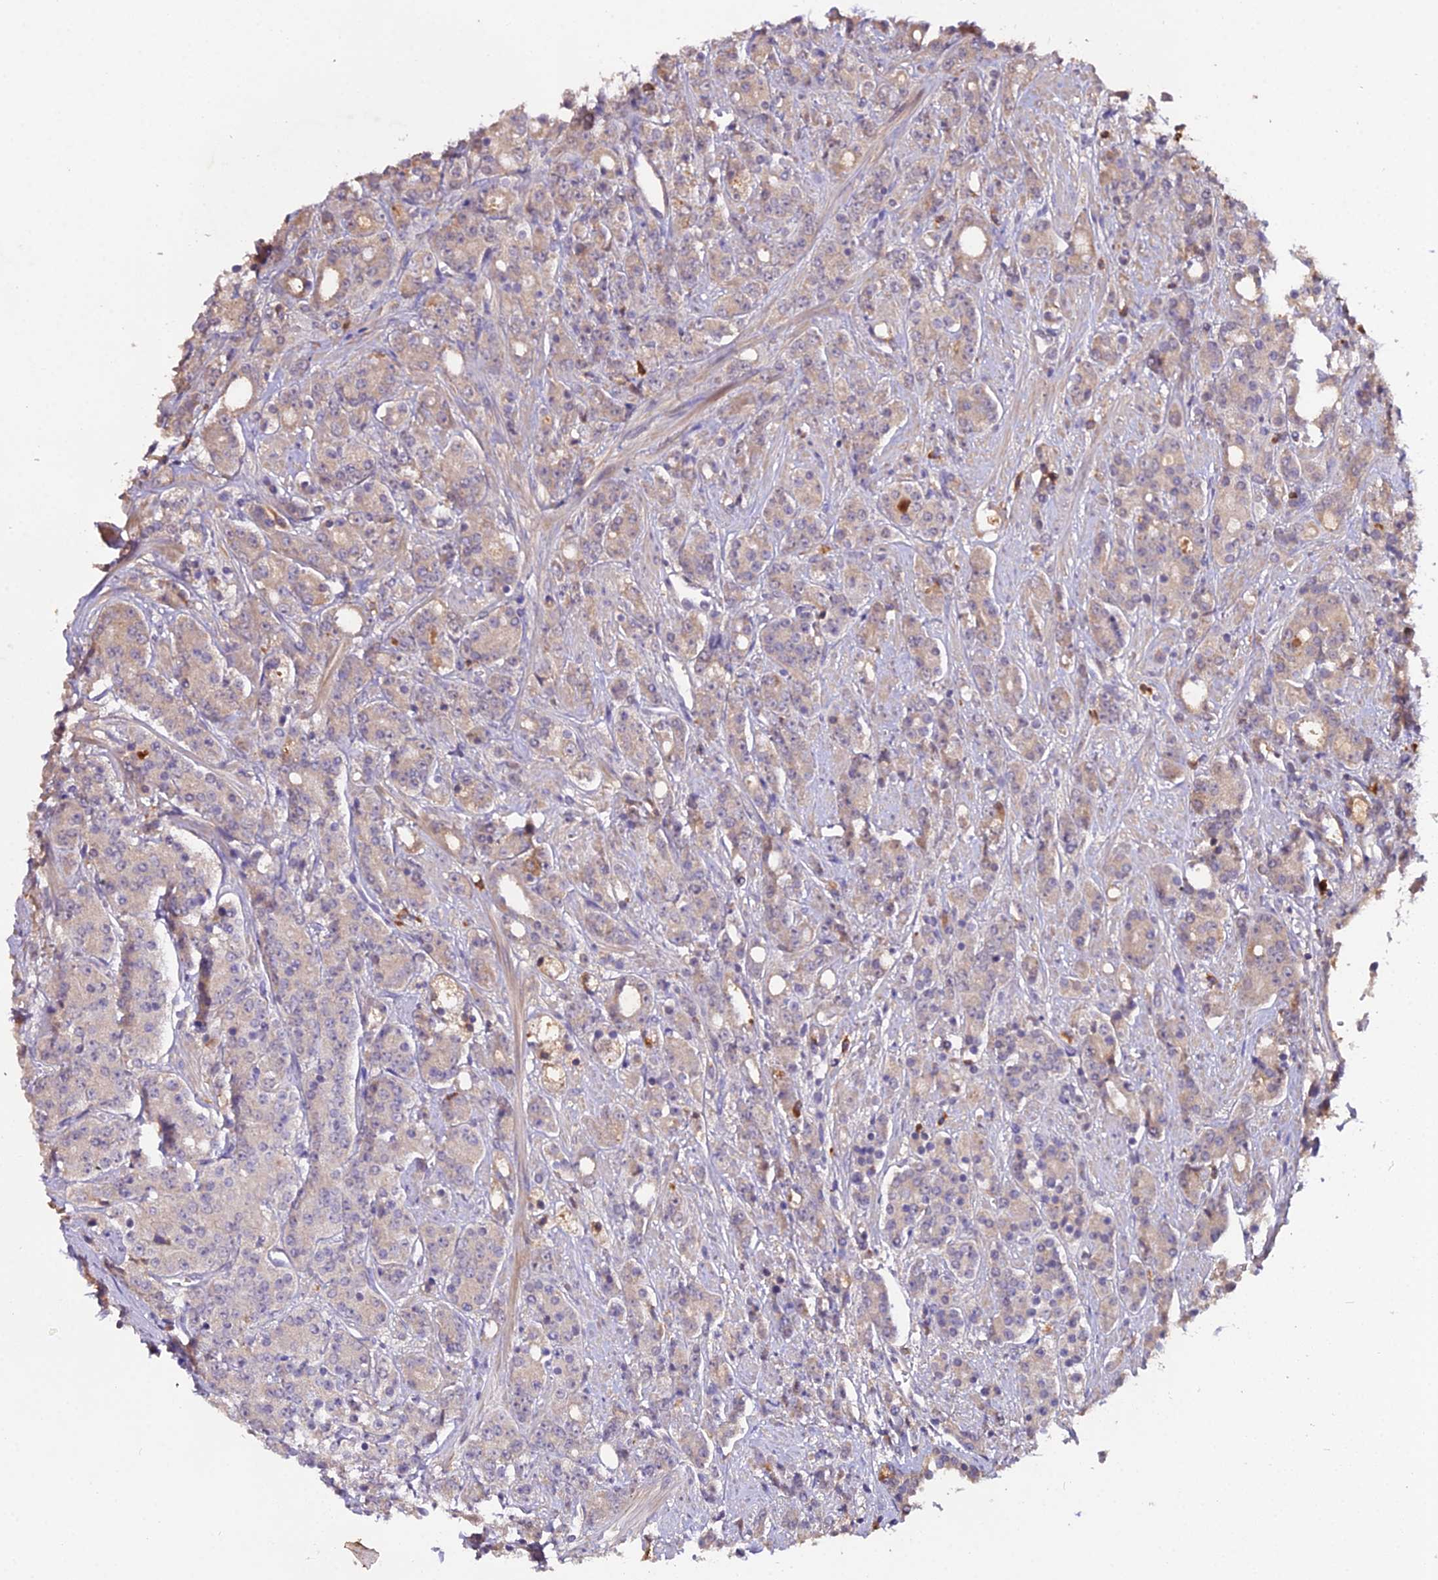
{"staining": {"intensity": "weak", "quantity": "<25%", "location": "cytoplasmic/membranous"}, "tissue": "prostate cancer", "cell_type": "Tumor cells", "image_type": "cancer", "snomed": [{"axis": "morphology", "description": "Adenocarcinoma, High grade"}, {"axis": "topography", "description": "Prostate"}], "caption": "DAB immunohistochemical staining of human prostate cancer shows no significant staining in tumor cells. (DAB IHC with hematoxylin counter stain).", "gene": "KCTD16", "patient": {"sex": "male", "age": 62}}